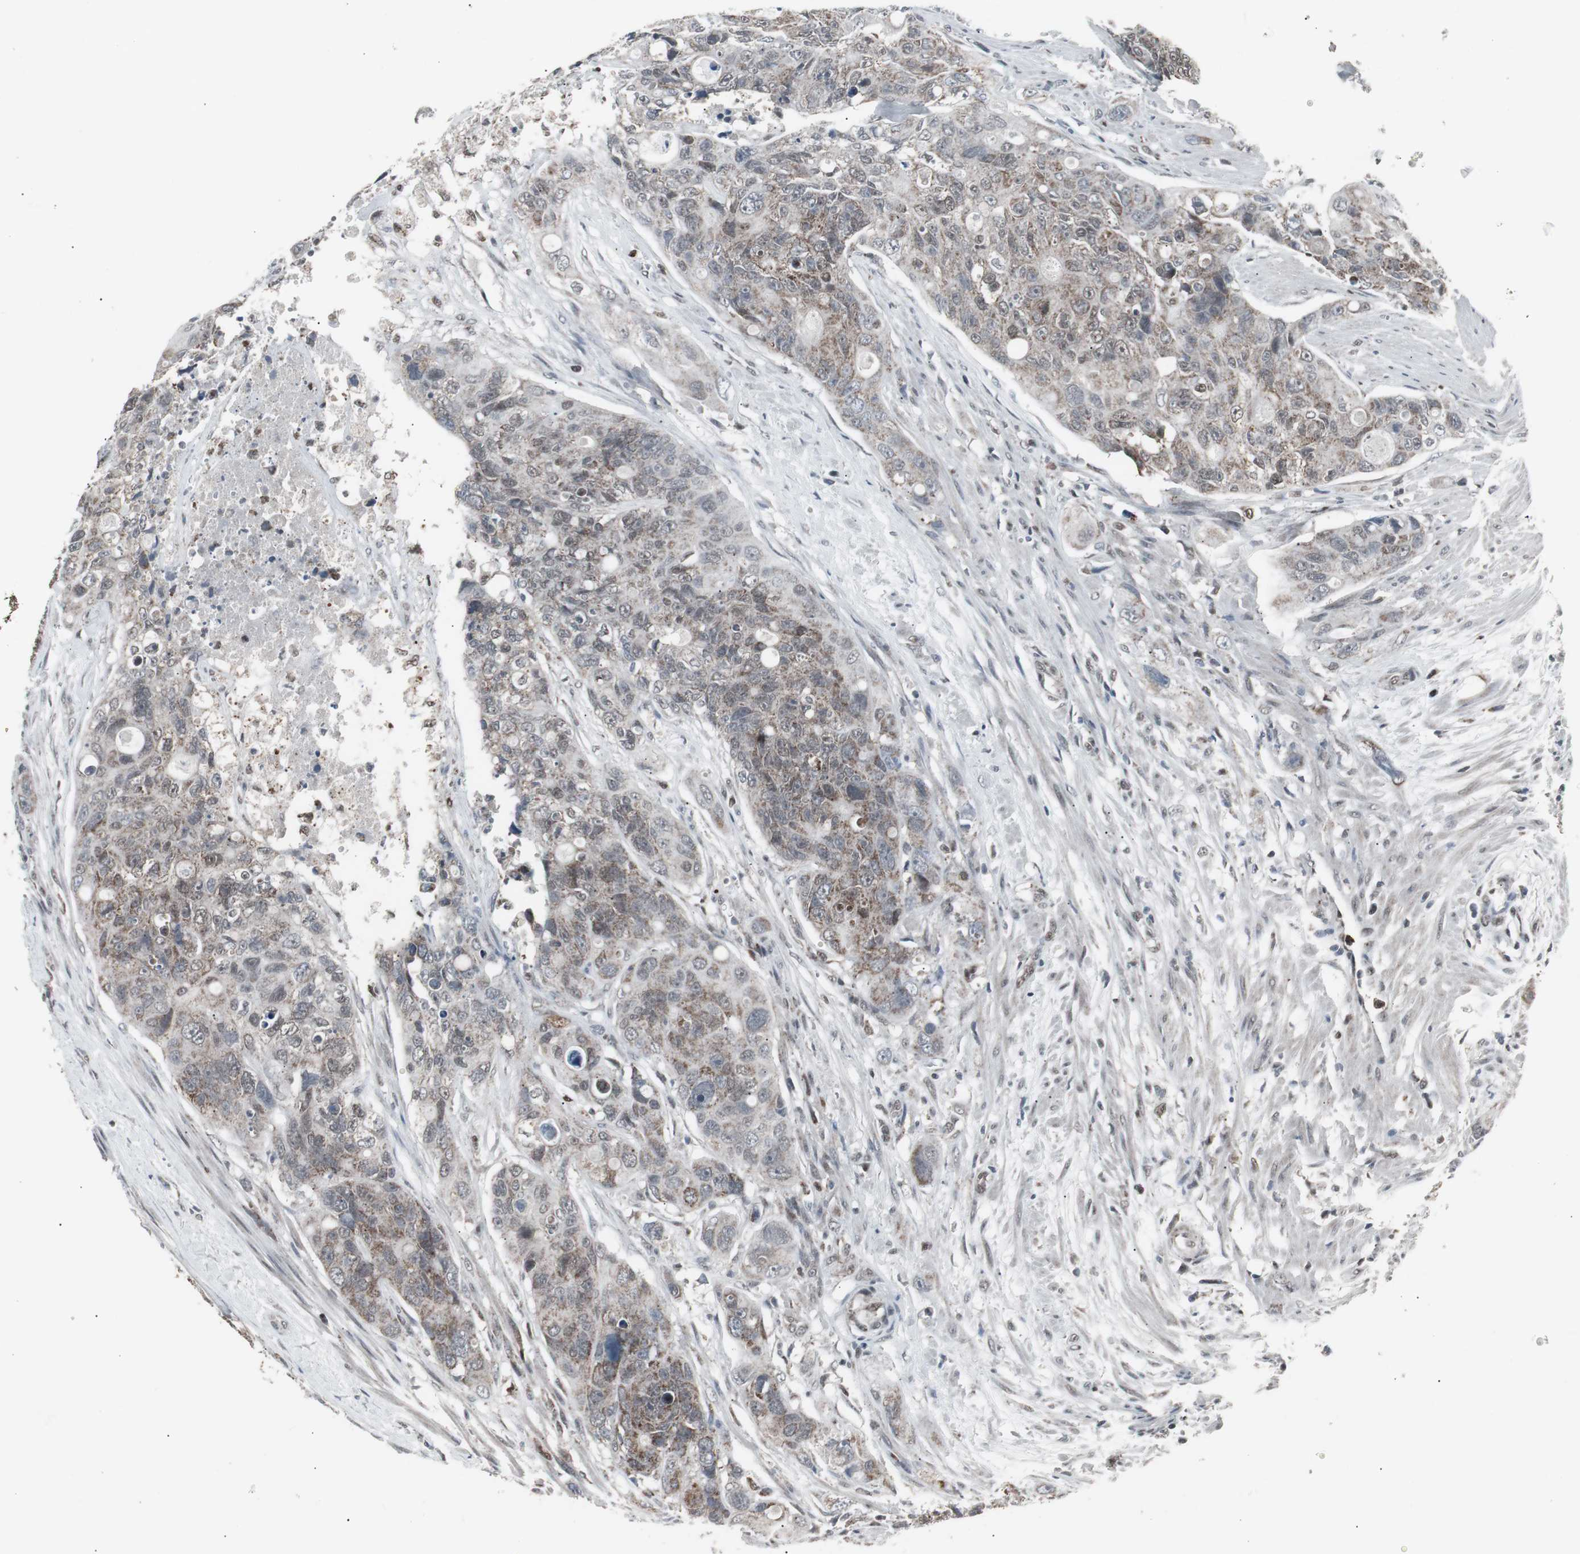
{"staining": {"intensity": "weak", "quantity": "25%-75%", "location": "cytoplasmic/membranous,nuclear"}, "tissue": "colorectal cancer", "cell_type": "Tumor cells", "image_type": "cancer", "snomed": [{"axis": "morphology", "description": "Adenocarcinoma, NOS"}, {"axis": "topography", "description": "Colon"}], "caption": "Colorectal adenocarcinoma tissue displays weak cytoplasmic/membranous and nuclear positivity in approximately 25%-75% of tumor cells", "gene": "RXRA", "patient": {"sex": "female", "age": 57}}